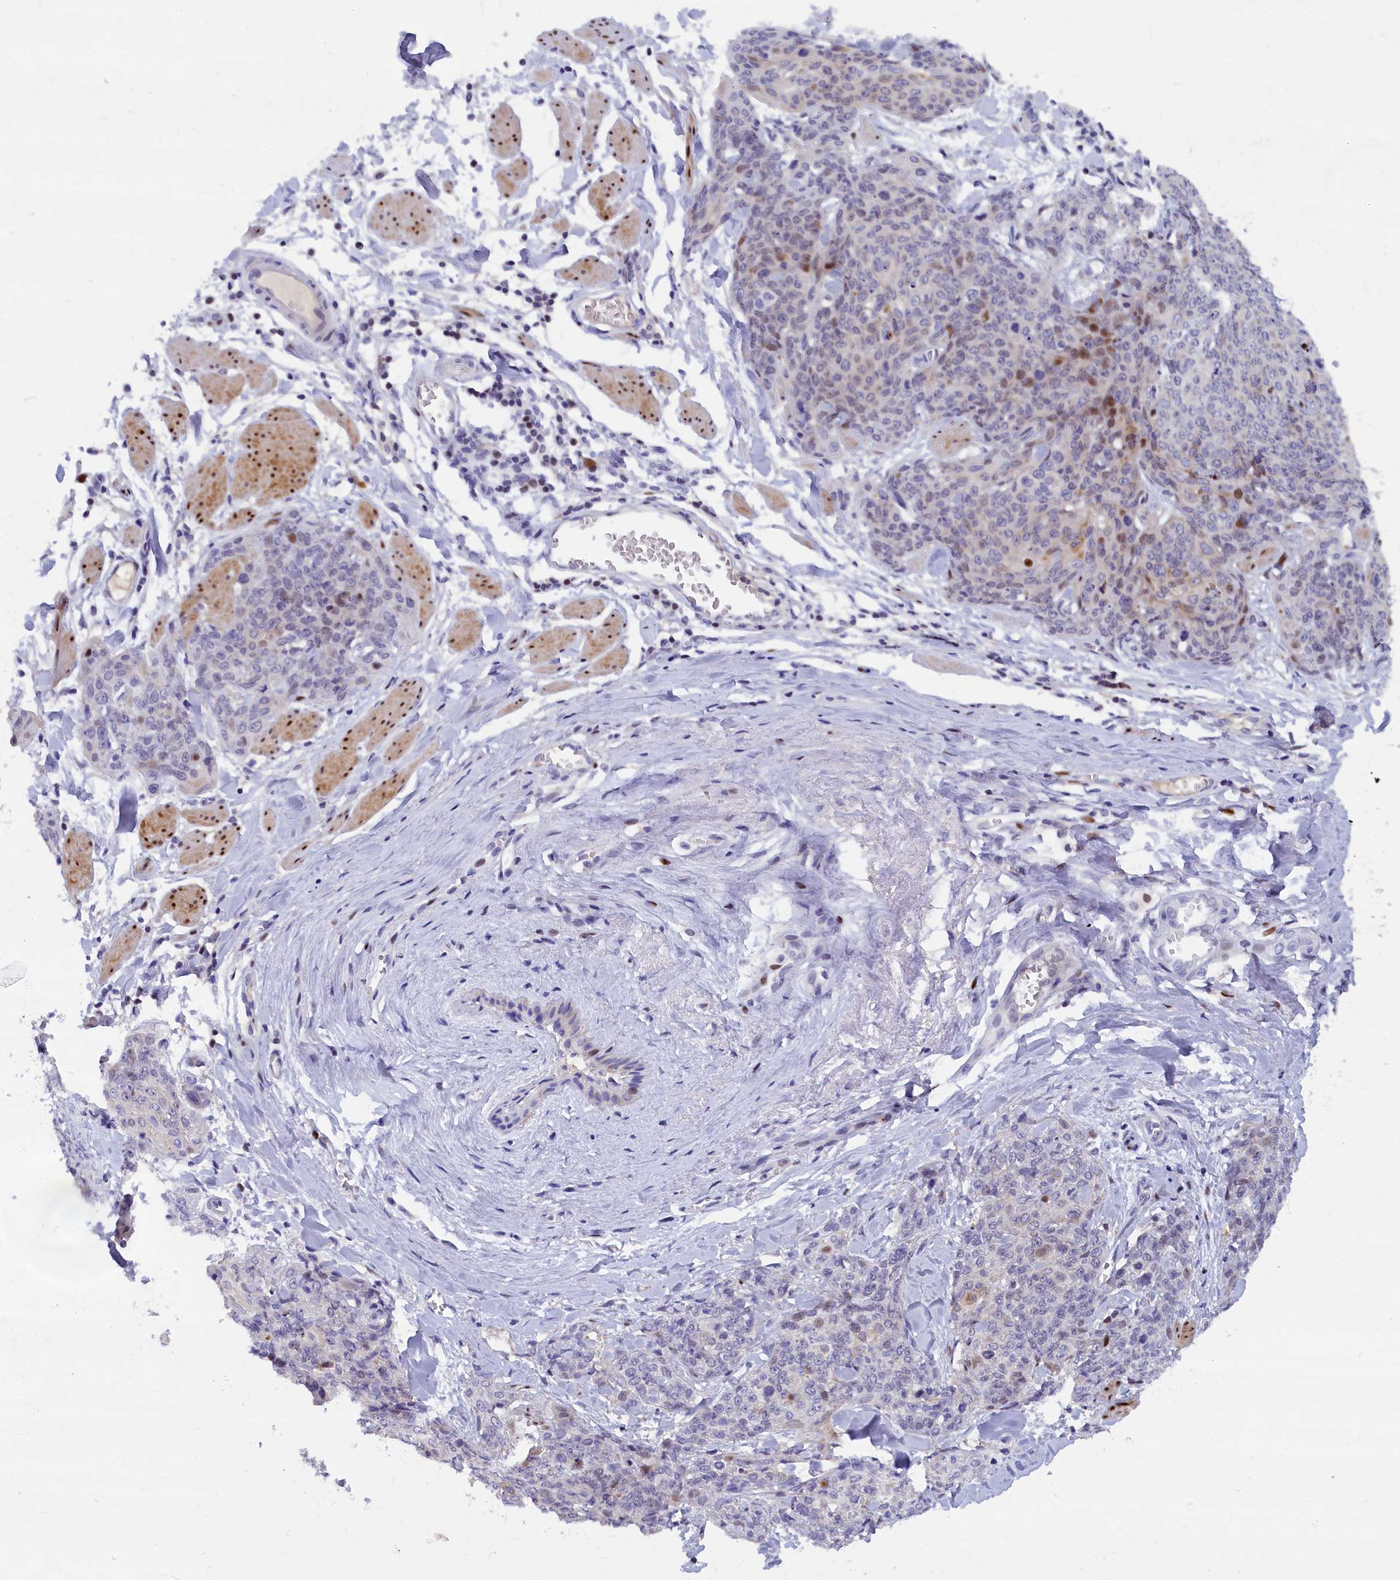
{"staining": {"intensity": "moderate", "quantity": "<25%", "location": "nuclear"}, "tissue": "skin cancer", "cell_type": "Tumor cells", "image_type": "cancer", "snomed": [{"axis": "morphology", "description": "Squamous cell carcinoma, NOS"}, {"axis": "topography", "description": "Skin"}, {"axis": "topography", "description": "Vulva"}], "caption": "Immunohistochemistry of human skin cancer exhibits low levels of moderate nuclear expression in about <25% of tumor cells.", "gene": "NKPD1", "patient": {"sex": "female", "age": 85}}